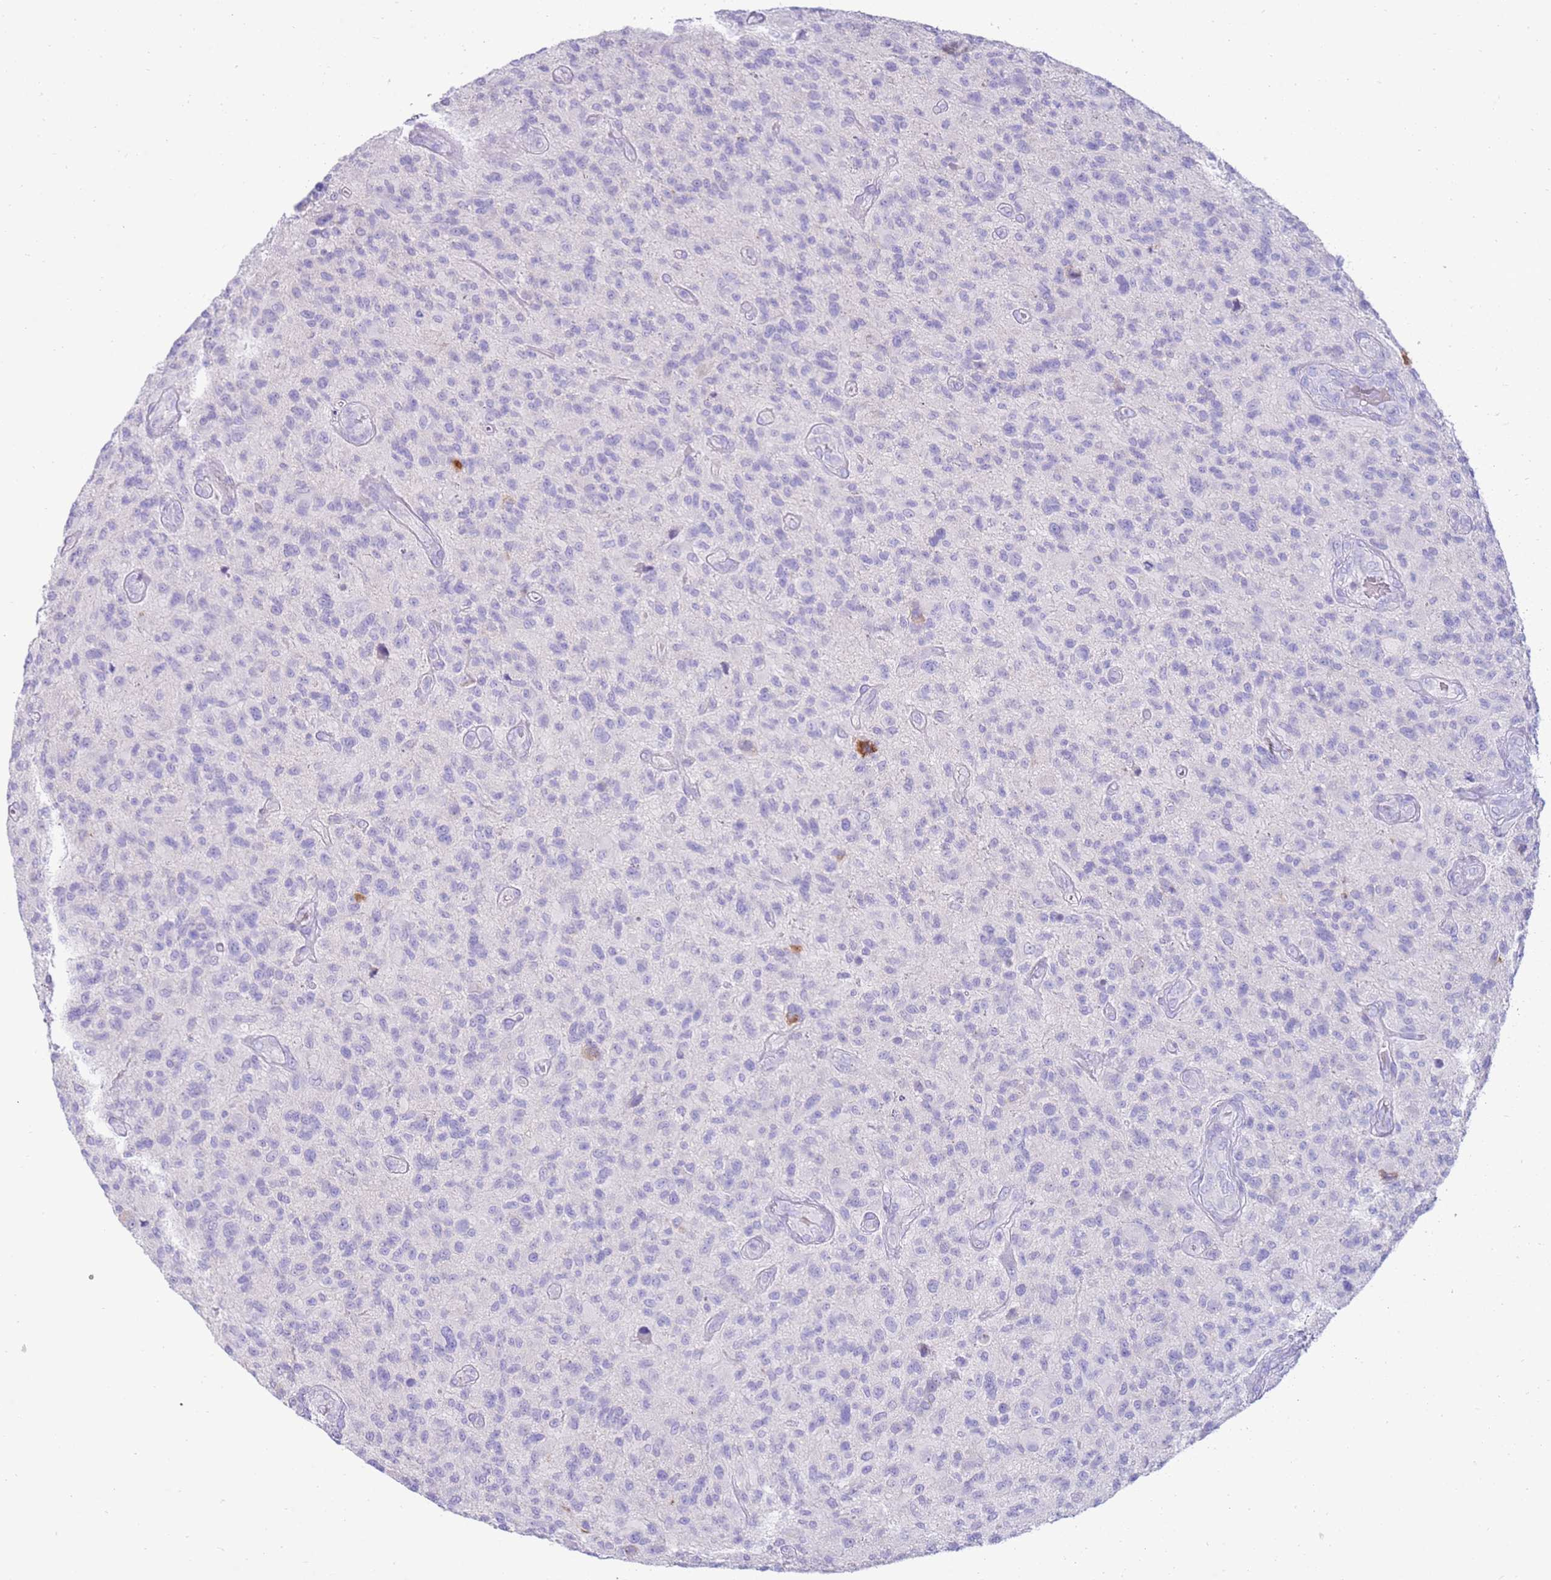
{"staining": {"intensity": "negative", "quantity": "none", "location": "none"}, "tissue": "glioma", "cell_type": "Tumor cells", "image_type": "cancer", "snomed": [{"axis": "morphology", "description": "Glioma, malignant, High grade"}, {"axis": "topography", "description": "Brain"}], "caption": "Glioma was stained to show a protein in brown. There is no significant positivity in tumor cells.", "gene": "EVPLL", "patient": {"sex": "male", "age": 47}}